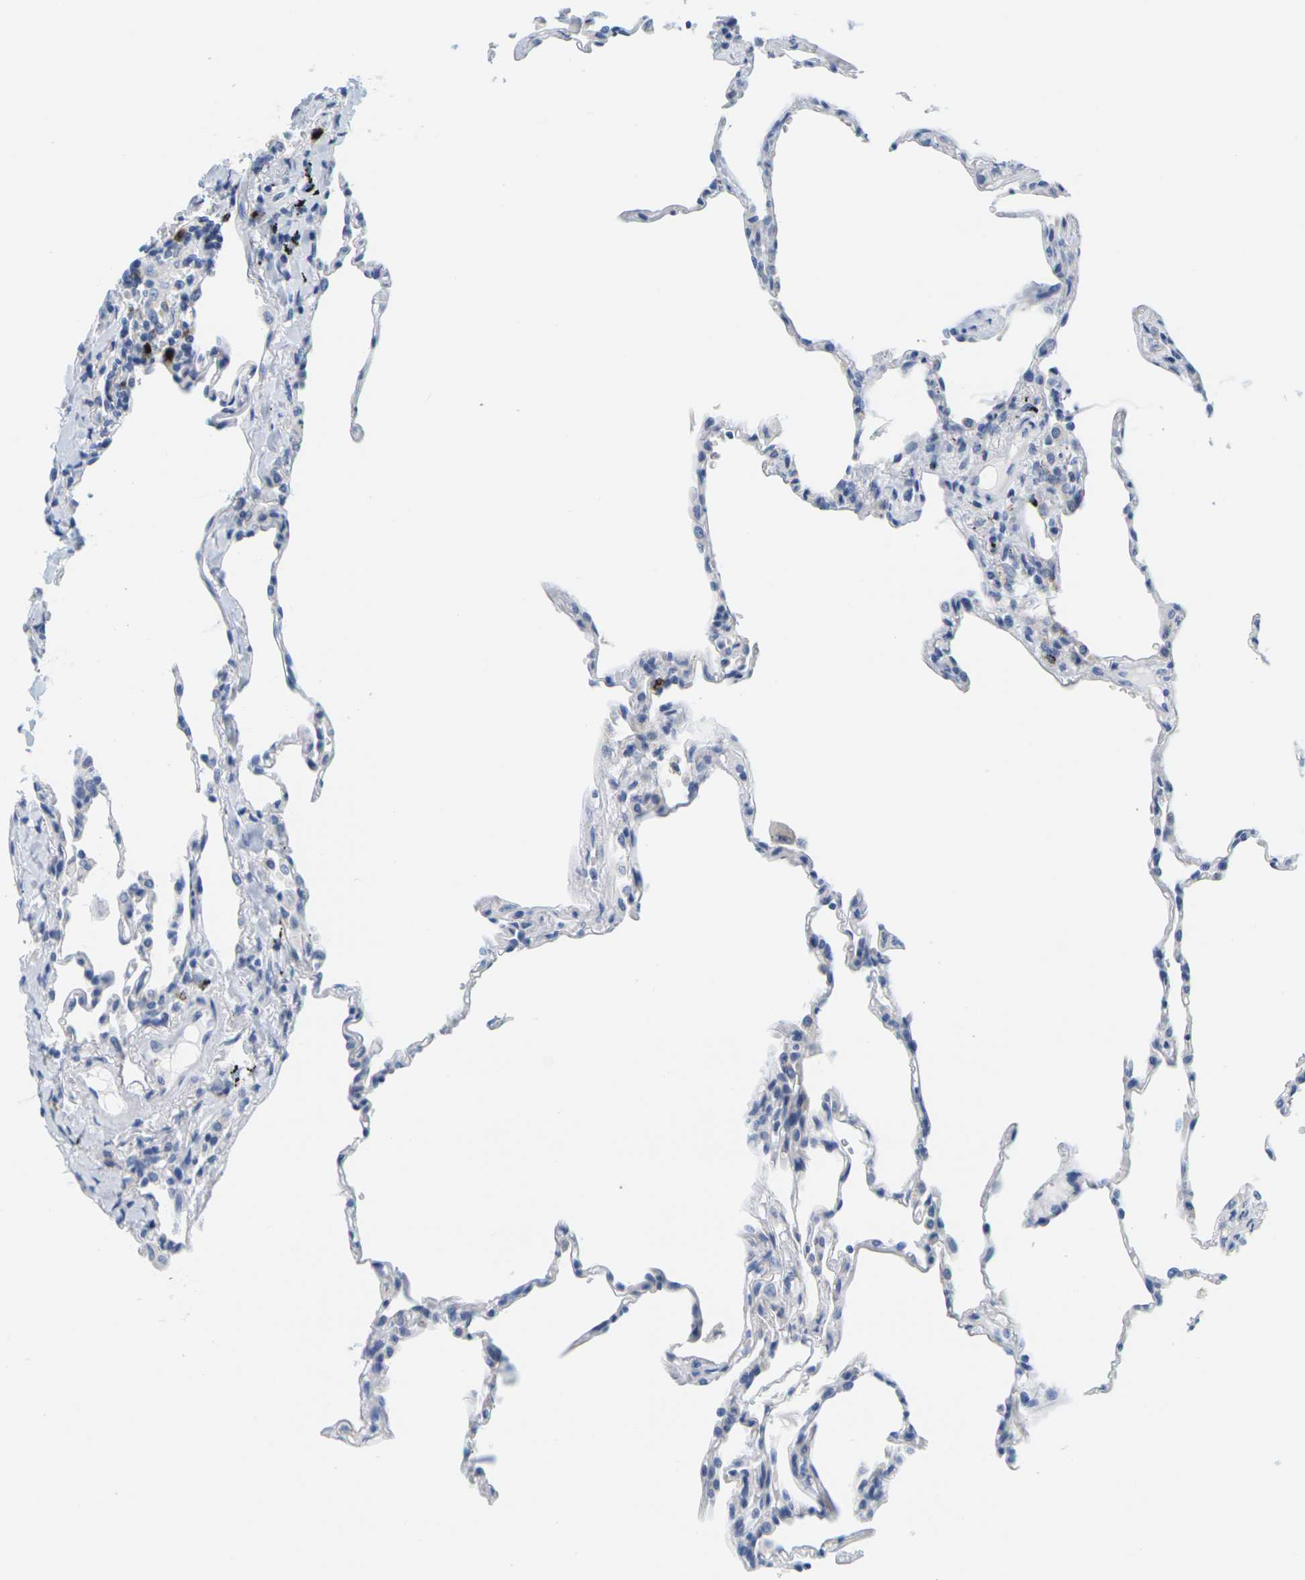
{"staining": {"intensity": "negative", "quantity": "none", "location": "none"}, "tissue": "lung", "cell_type": "Alveolar cells", "image_type": "normal", "snomed": [{"axis": "morphology", "description": "Normal tissue, NOS"}, {"axis": "topography", "description": "Lung"}], "caption": "This is a micrograph of immunohistochemistry staining of unremarkable lung, which shows no staining in alveolar cells. (Immunohistochemistry (ihc), brightfield microscopy, high magnification).", "gene": "HLA", "patient": {"sex": "male", "age": 59}}